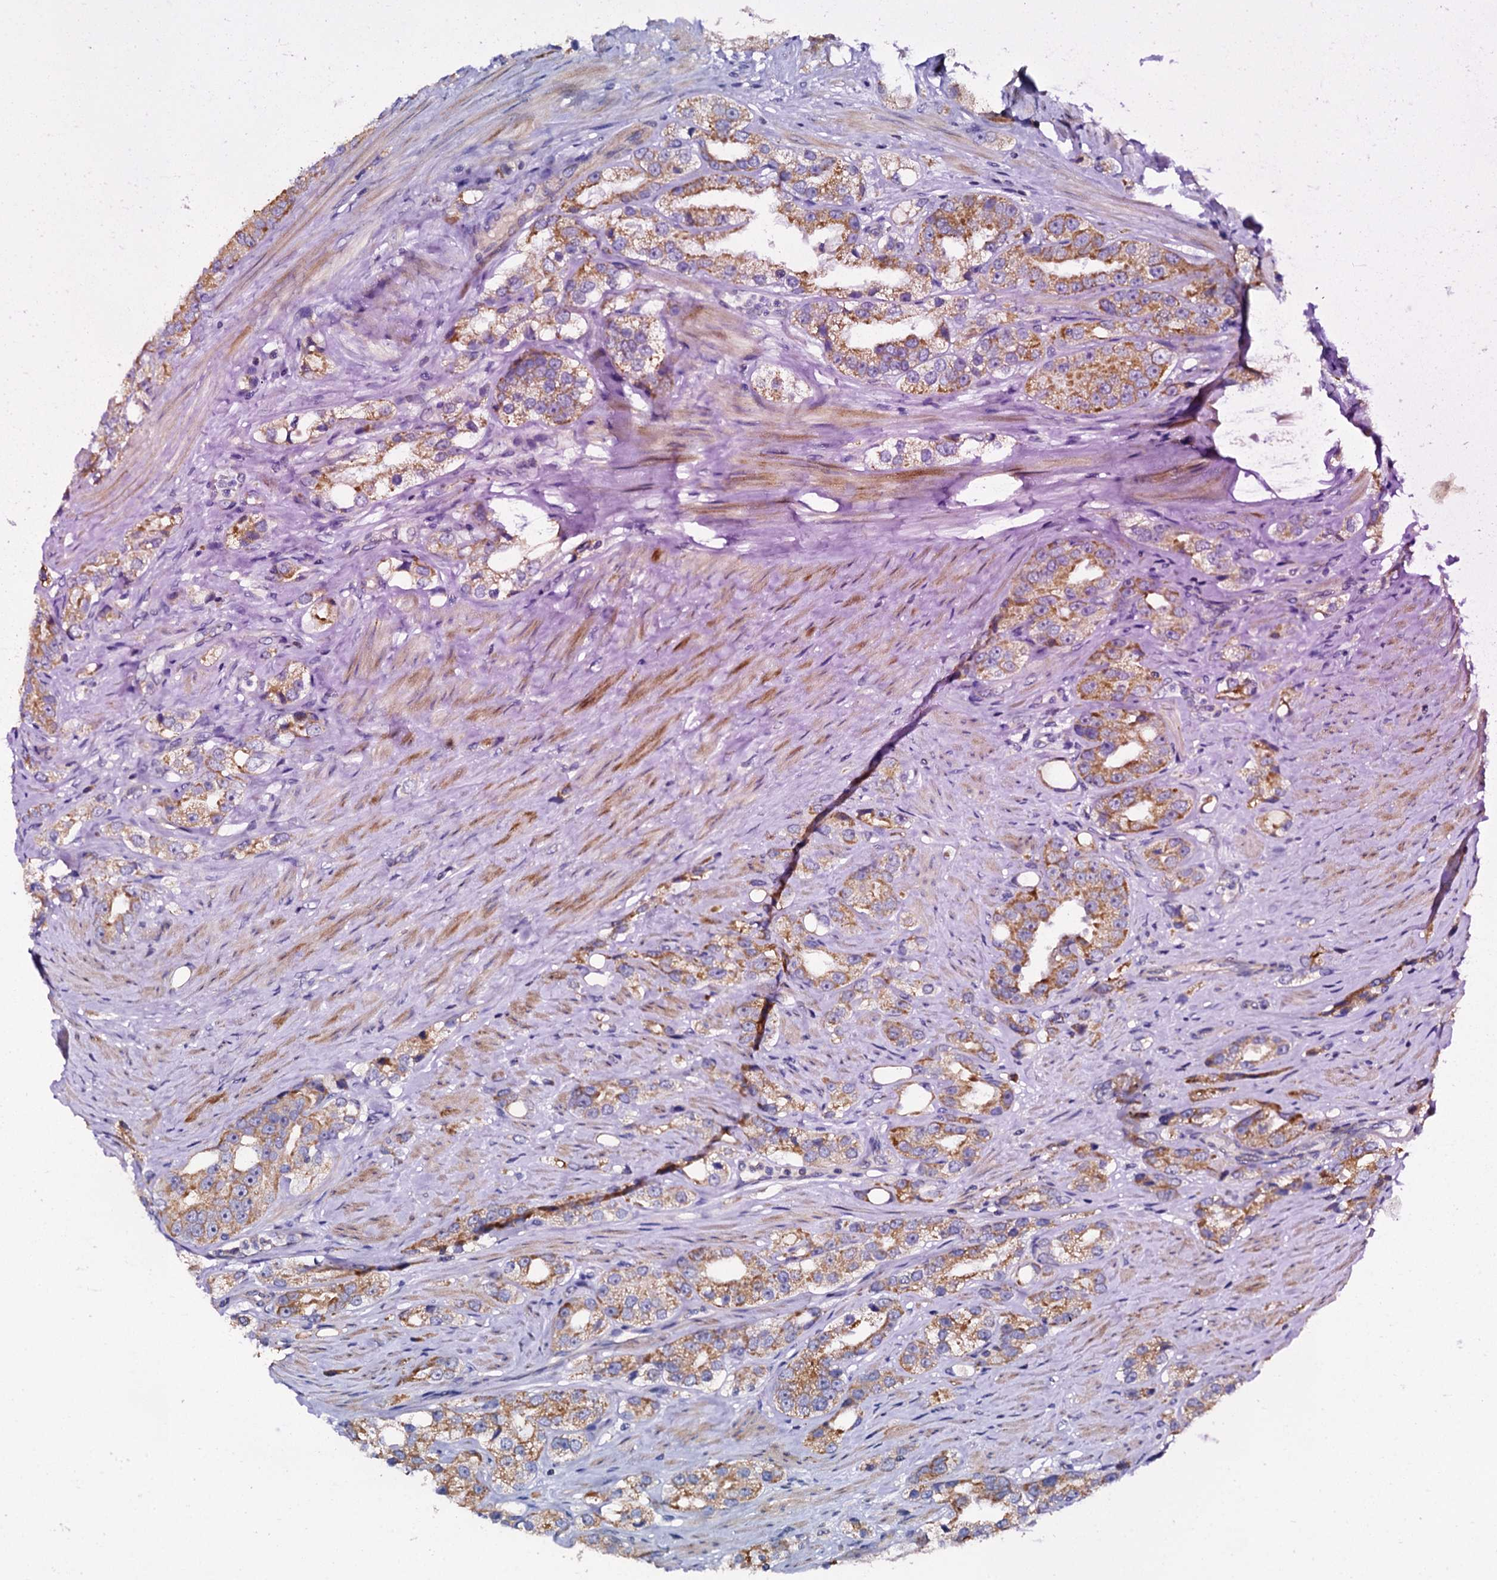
{"staining": {"intensity": "moderate", "quantity": ">75%", "location": "cytoplasmic/membranous"}, "tissue": "prostate cancer", "cell_type": "Tumor cells", "image_type": "cancer", "snomed": [{"axis": "morphology", "description": "Adenocarcinoma, NOS"}, {"axis": "topography", "description": "Prostate"}], "caption": "There is medium levels of moderate cytoplasmic/membranous positivity in tumor cells of prostate cancer (adenocarcinoma), as demonstrated by immunohistochemical staining (brown color).", "gene": "MRPL48", "patient": {"sex": "male", "age": 79}}